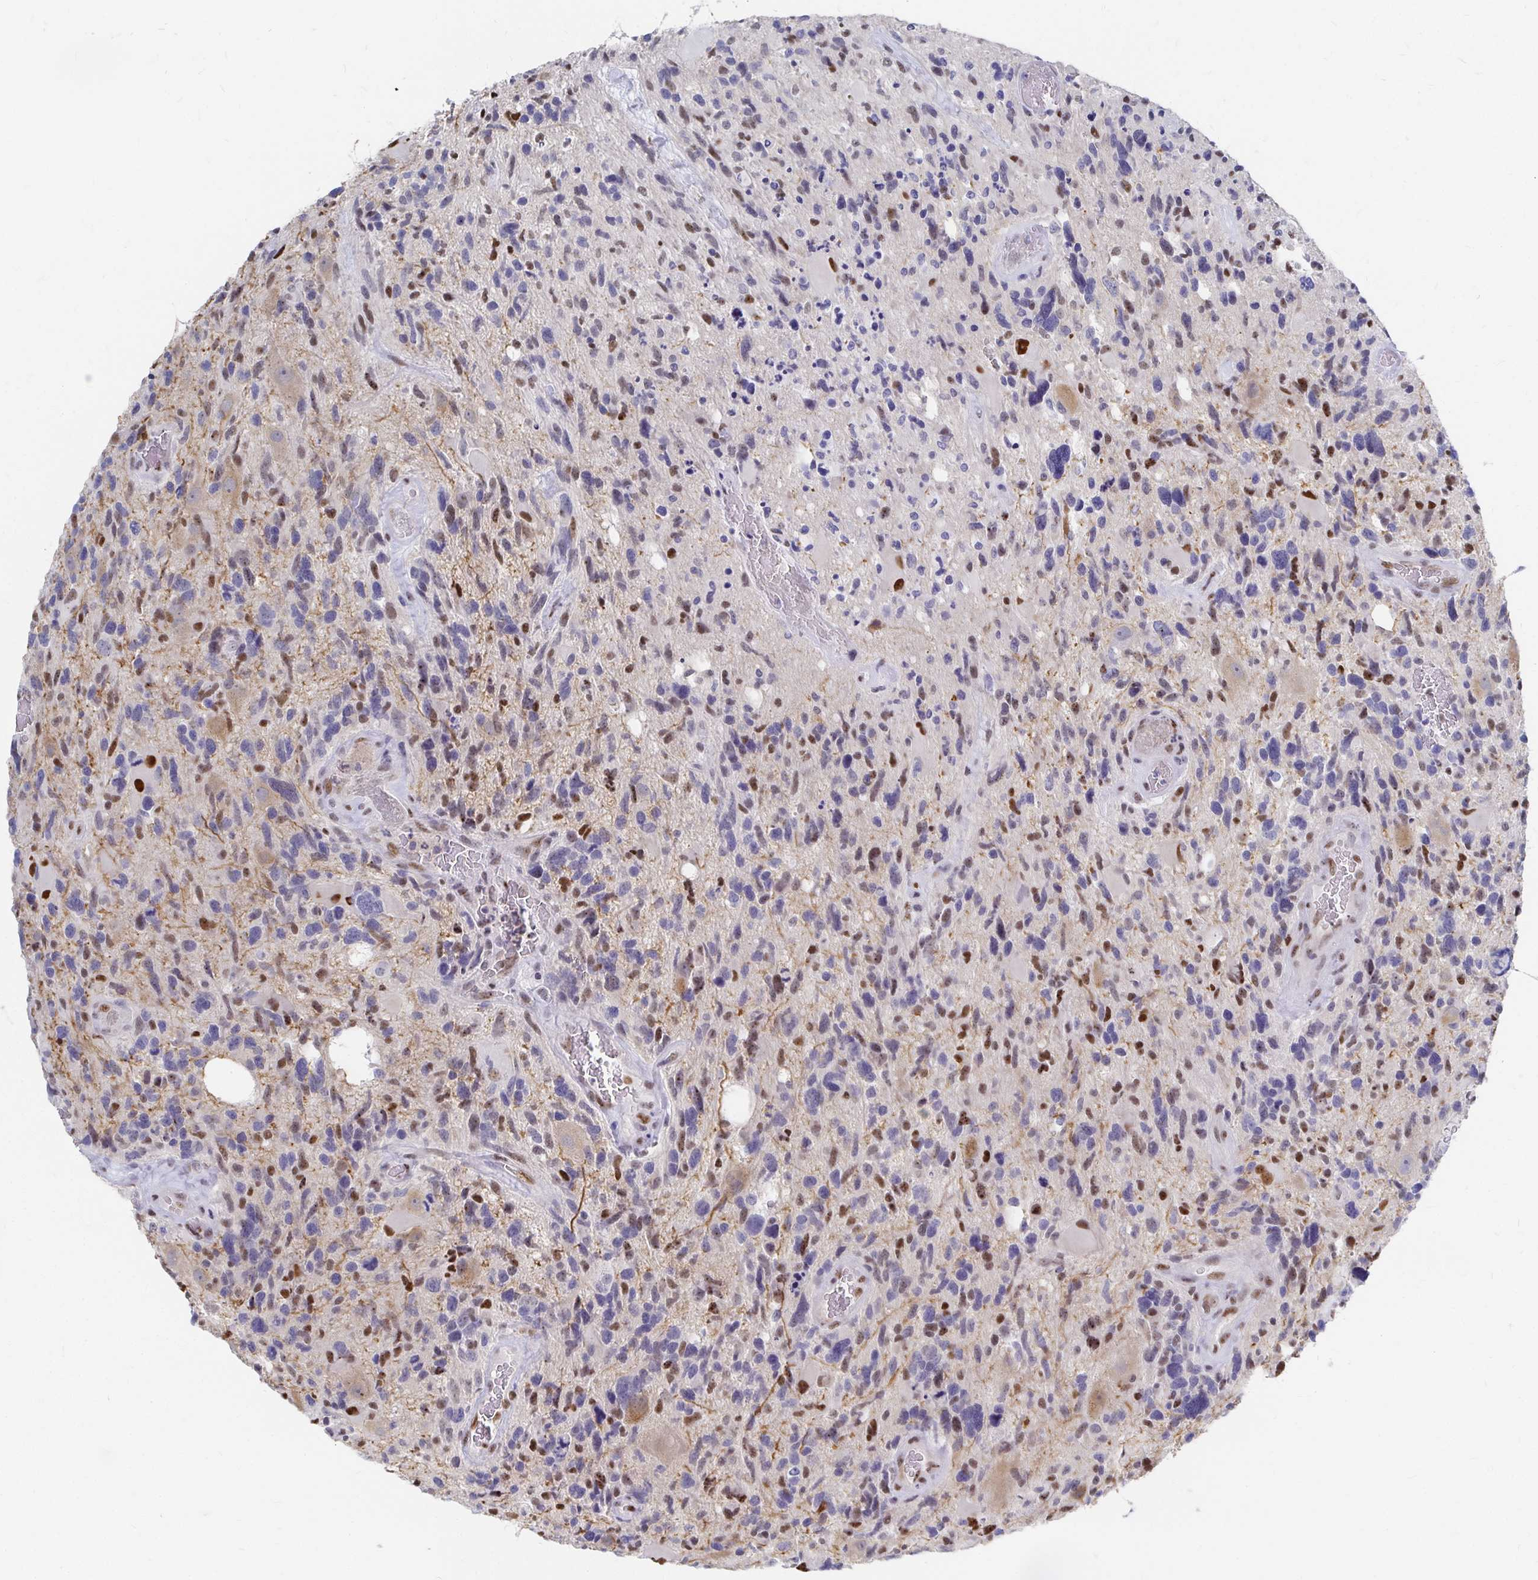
{"staining": {"intensity": "moderate", "quantity": "25%-75%", "location": "nuclear"}, "tissue": "glioma", "cell_type": "Tumor cells", "image_type": "cancer", "snomed": [{"axis": "morphology", "description": "Glioma, malignant, High grade"}, {"axis": "topography", "description": "Brain"}], "caption": "A micrograph of human malignant glioma (high-grade) stained for a protein exhibits moderate nuclear brown staining in tumor cells. (DAB (3,3'-diaminobenzidine) = brown stain, brightfield microscopy at high magnification).", "gene": "CLIC3", "patient": {"sex": "male", "age": 49}}